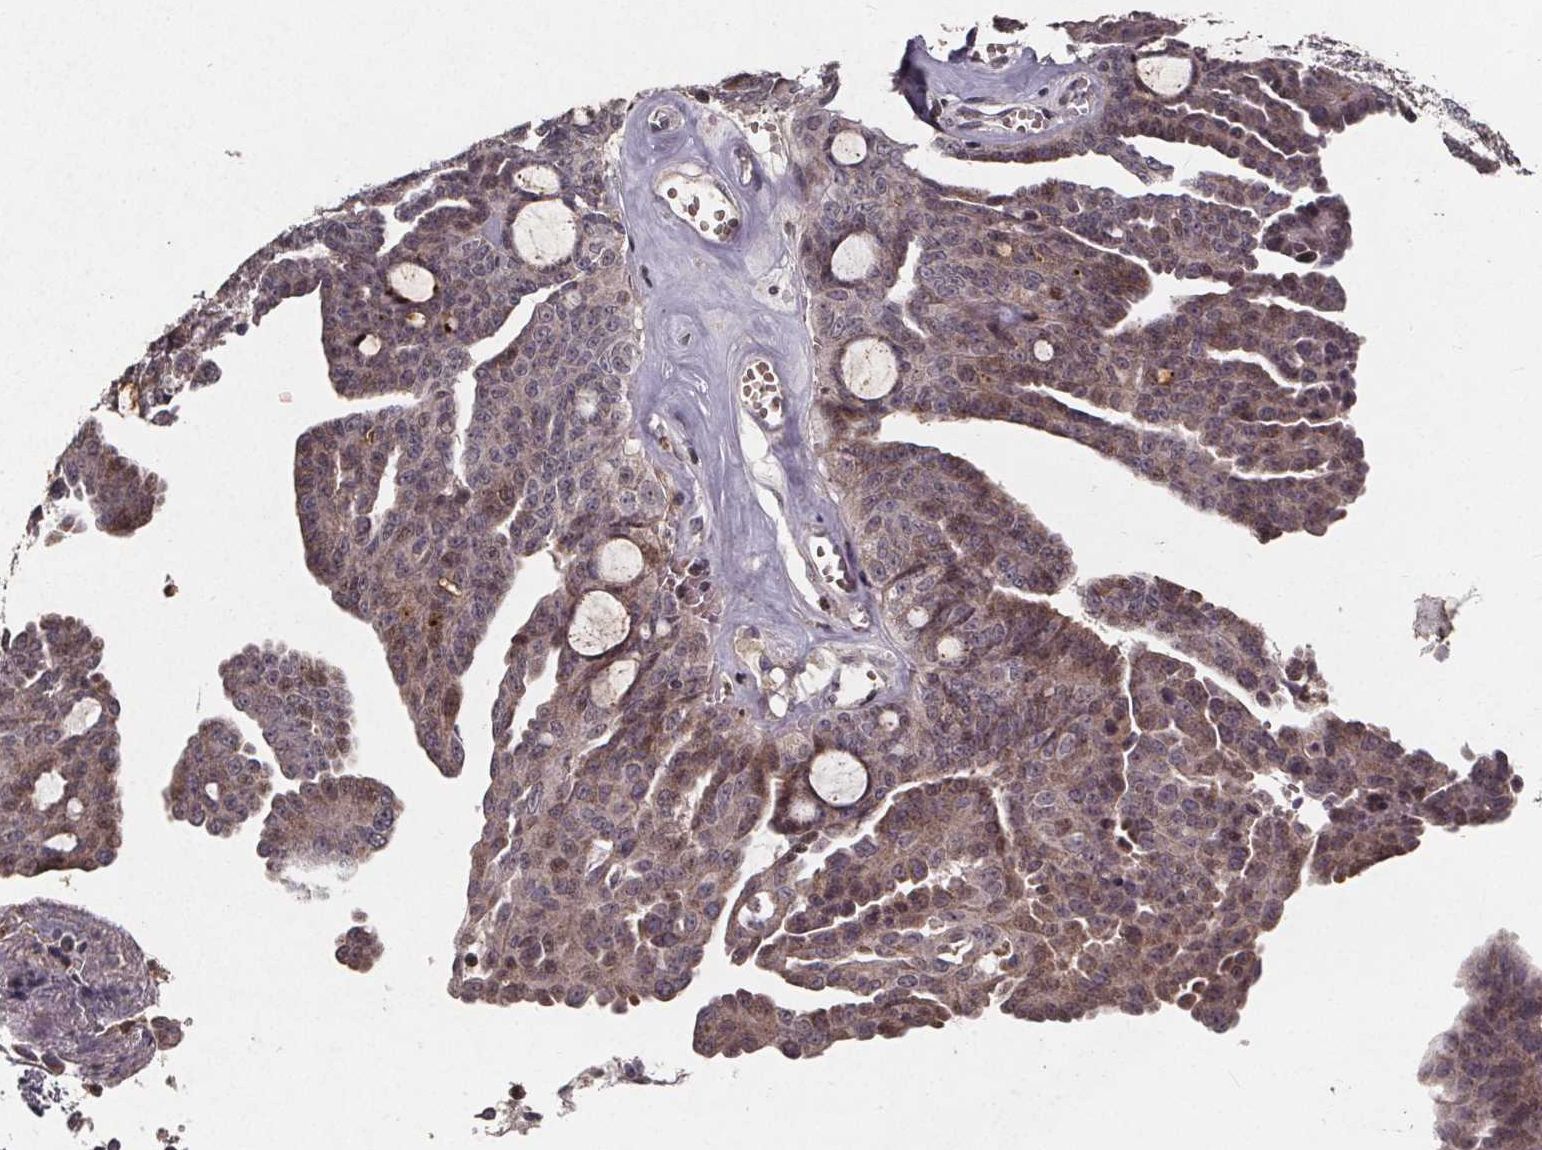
{"staining": {"intensity": "weak", "quantity": ">75%", "location": "cytoplasmic/membranous,nuclear"}, "tissue": "ovarian cancer", "cell_type": "Tumor cells", "image_type": "cancer", "snomed": [{"axis": "morphology", "description": "Cystadenocarcinoma, serous, NOS"}, {"axis": "topography", "description": "Ovary"}], "caption": "Protein analysis of serous cystadenocarcinoma (ovarian) tissue shows weak cytoplasmic/membranous and nuclear expression in about >75% of tumor cells.", "gene": "GPX3", "patient": {"sex": "female", "age": 71}}